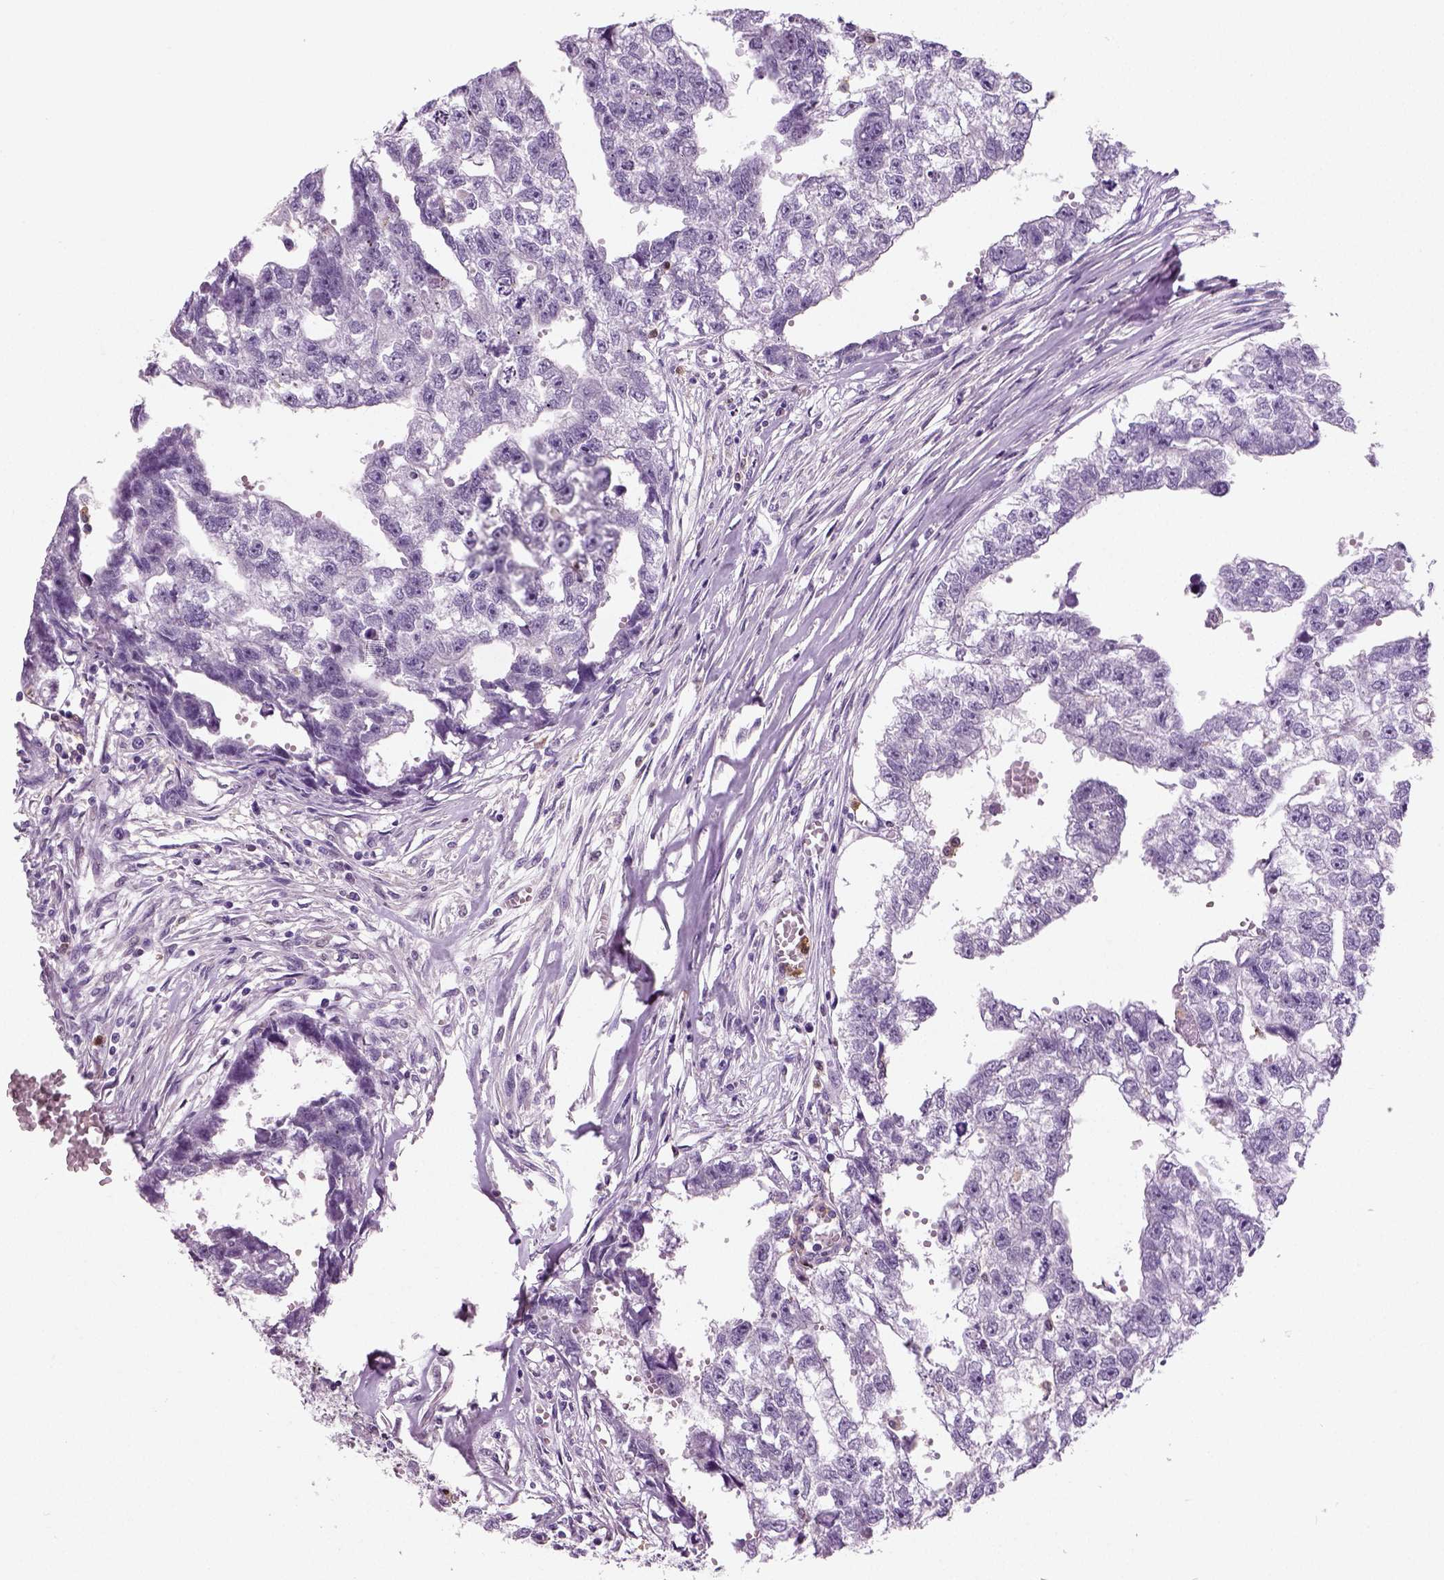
{"staining": {"intensity": "negative", "quantity": "none", "location": "none"}, "tissue": "testis cancer", "cell_type": "Tumor cells", "image_type": "cancer", "snomed": [{"axis": "morphology", "description": "Carcinoma, Embryonal, NOS"}, {"axis": "morphology", "description": "Teratoma, malignant, NOS"}, {"axis": "topography", "description": "Testis"}], "caption": "Immunohistochemistry (IHC) of testis cancer exhibits no expression in tumor cells. (Stains: DAB immunohistochemistry (IHC) with hematoxylin counter stain, Microscopy: brightfield microscopy at high magnification).", "gene": "NECAB2", "patient": {"sex": "male", "age": 44}}